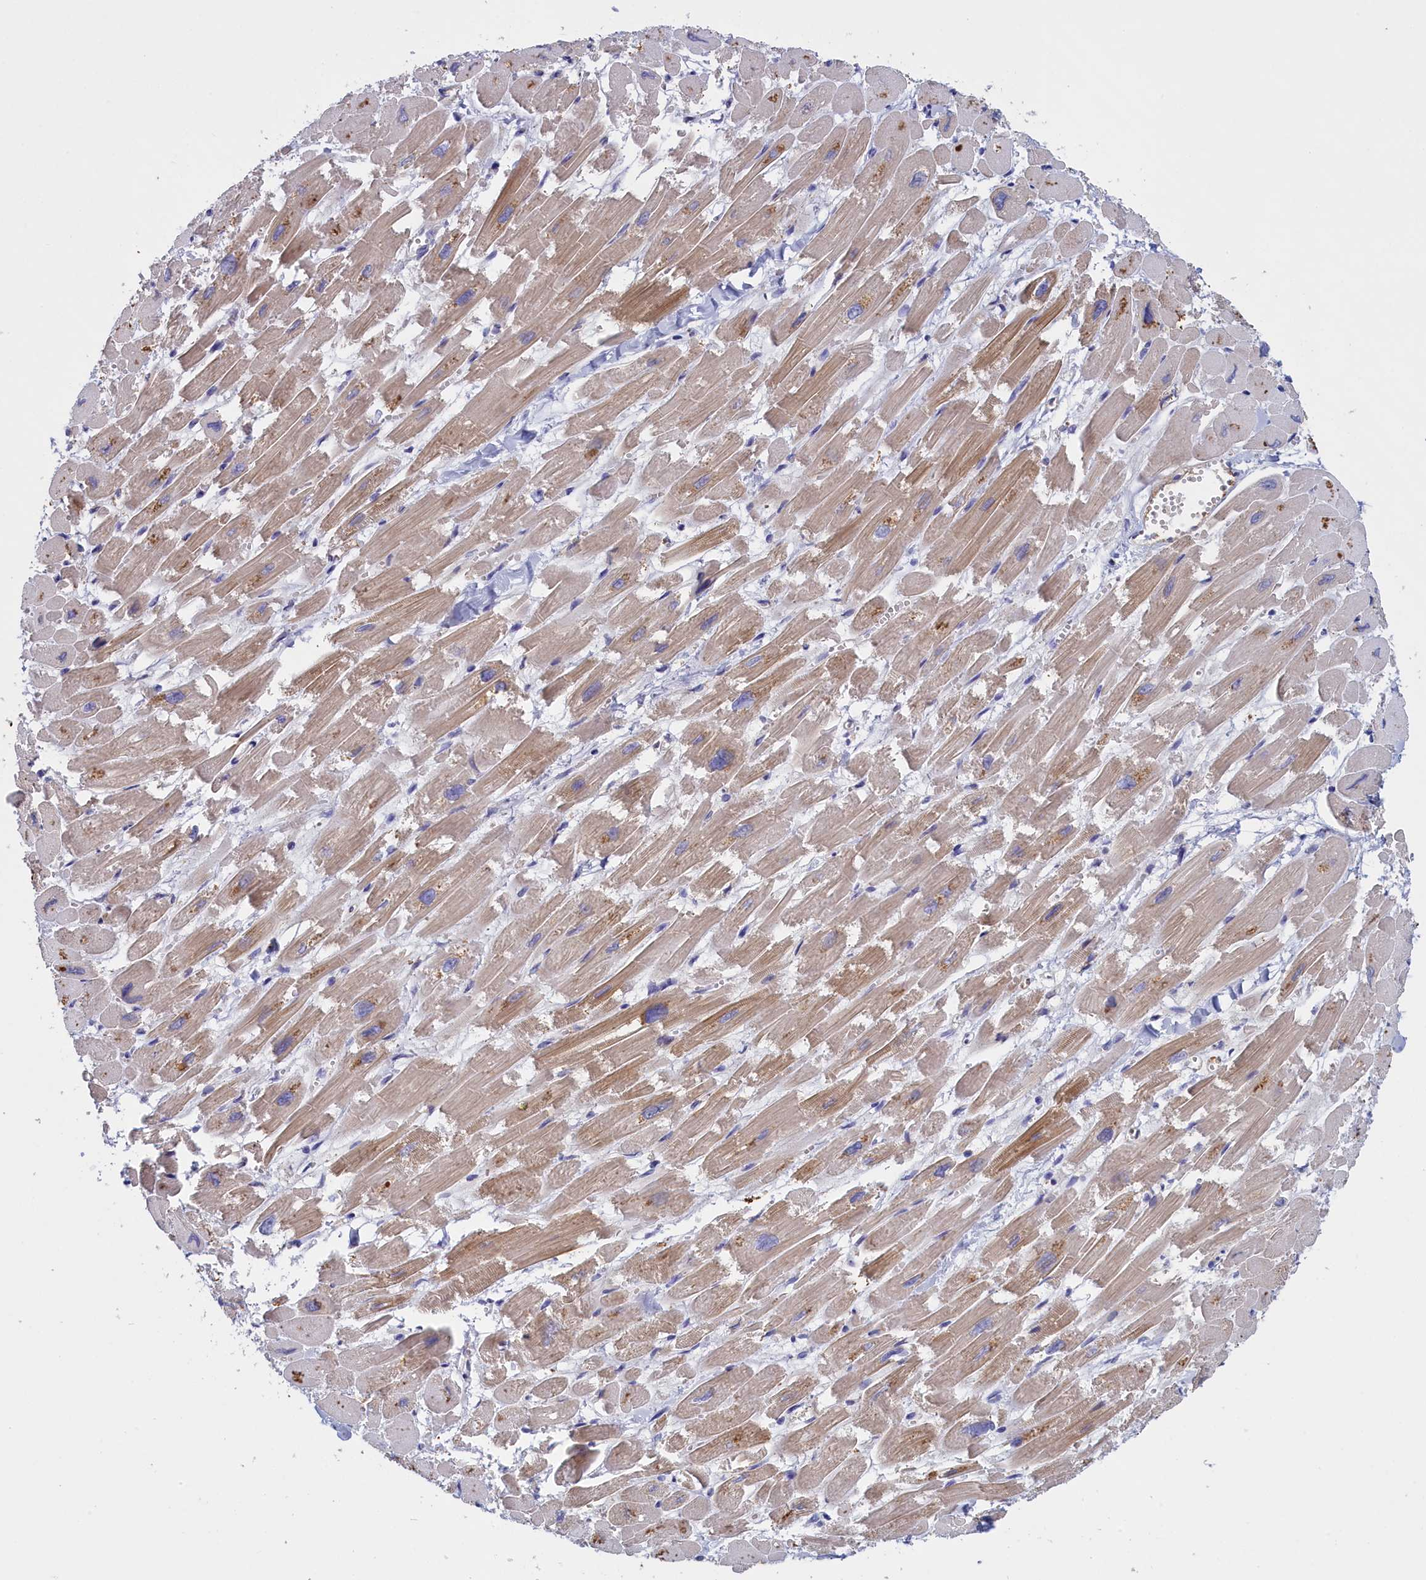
{"staining": {"intensity": "weak", "quantity": "25%-75%", "location": "cytoplasmic/membranous"}, "tissue": "heart muscle", "cell_type": "Cardiomyocytes", "image_type": "normal", "snomed": [{"axis": "morphology", "description": "Normal tissue, NOS"}, {"axis": "topography", "description": "Heart"}], "caption": "A brown stain labels weak cytoplasmic/membranous positivity of a protein in cardiomyocytes of normal human heart muscle. (DAB = brown stain, brightfield microscopy at high magnification).", "gene": "COL19A1", "patient": {"sex": "male", "age": 54}}